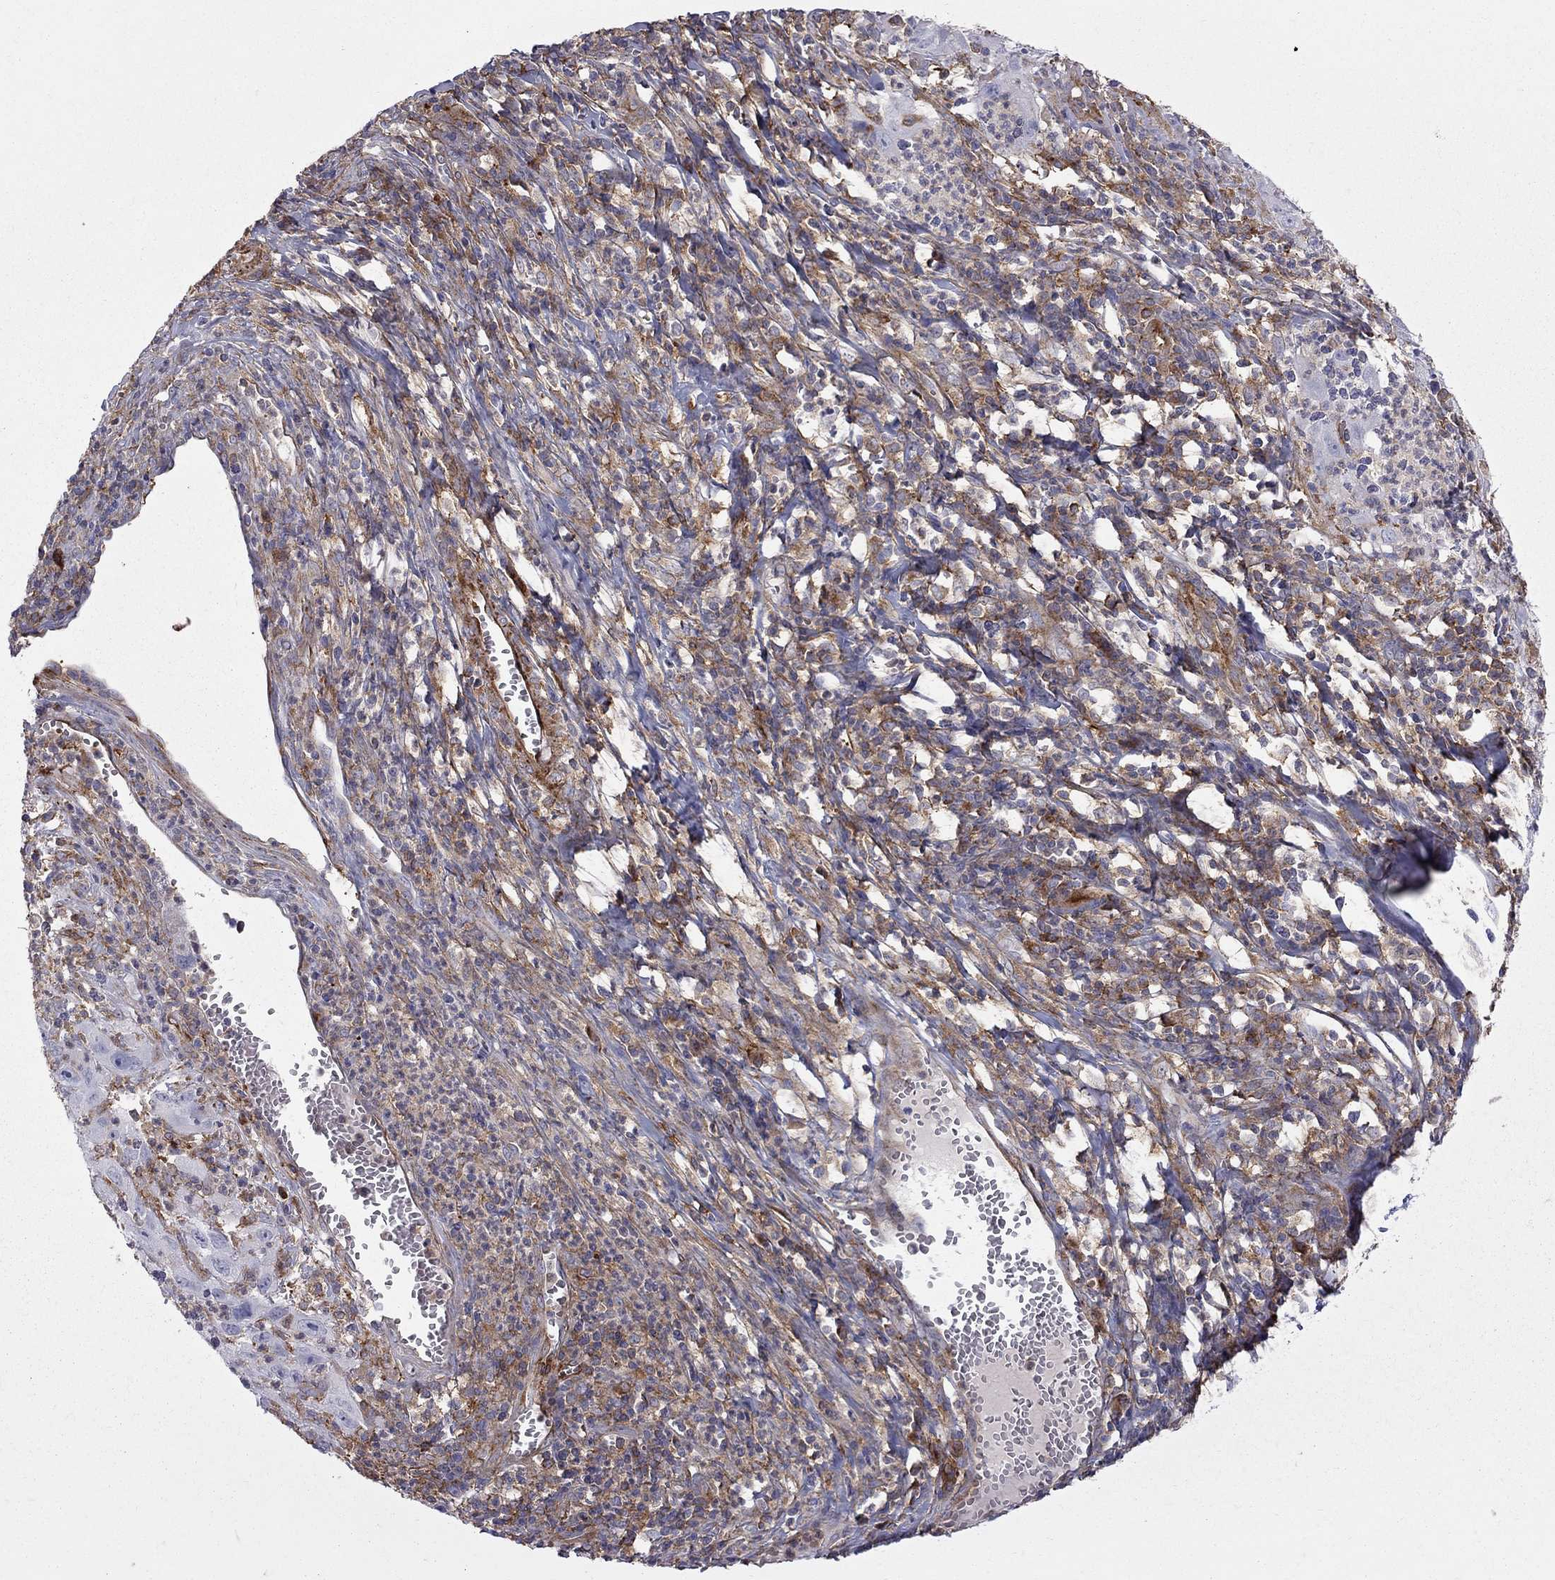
{"staining": {"intensity": "negative", "quantity": "none", "location": "none"}, "tissue": "cervical cancer", "cell_type": "Tumor cells", "image_type": "cancer", "snomed": [{"axis": "morphology", "description": "Squamous cell carcinoma, NOS"}, {"axis": "topography", "description": "Cervix"}], "caption": "DAB immunohistochemical staining of human cervical cancer (squamous cell carcinoma) shows no significant expression in tumor cells.", "gene": "EIF4E3", "patient": {"sex": "female", "age": 32}}